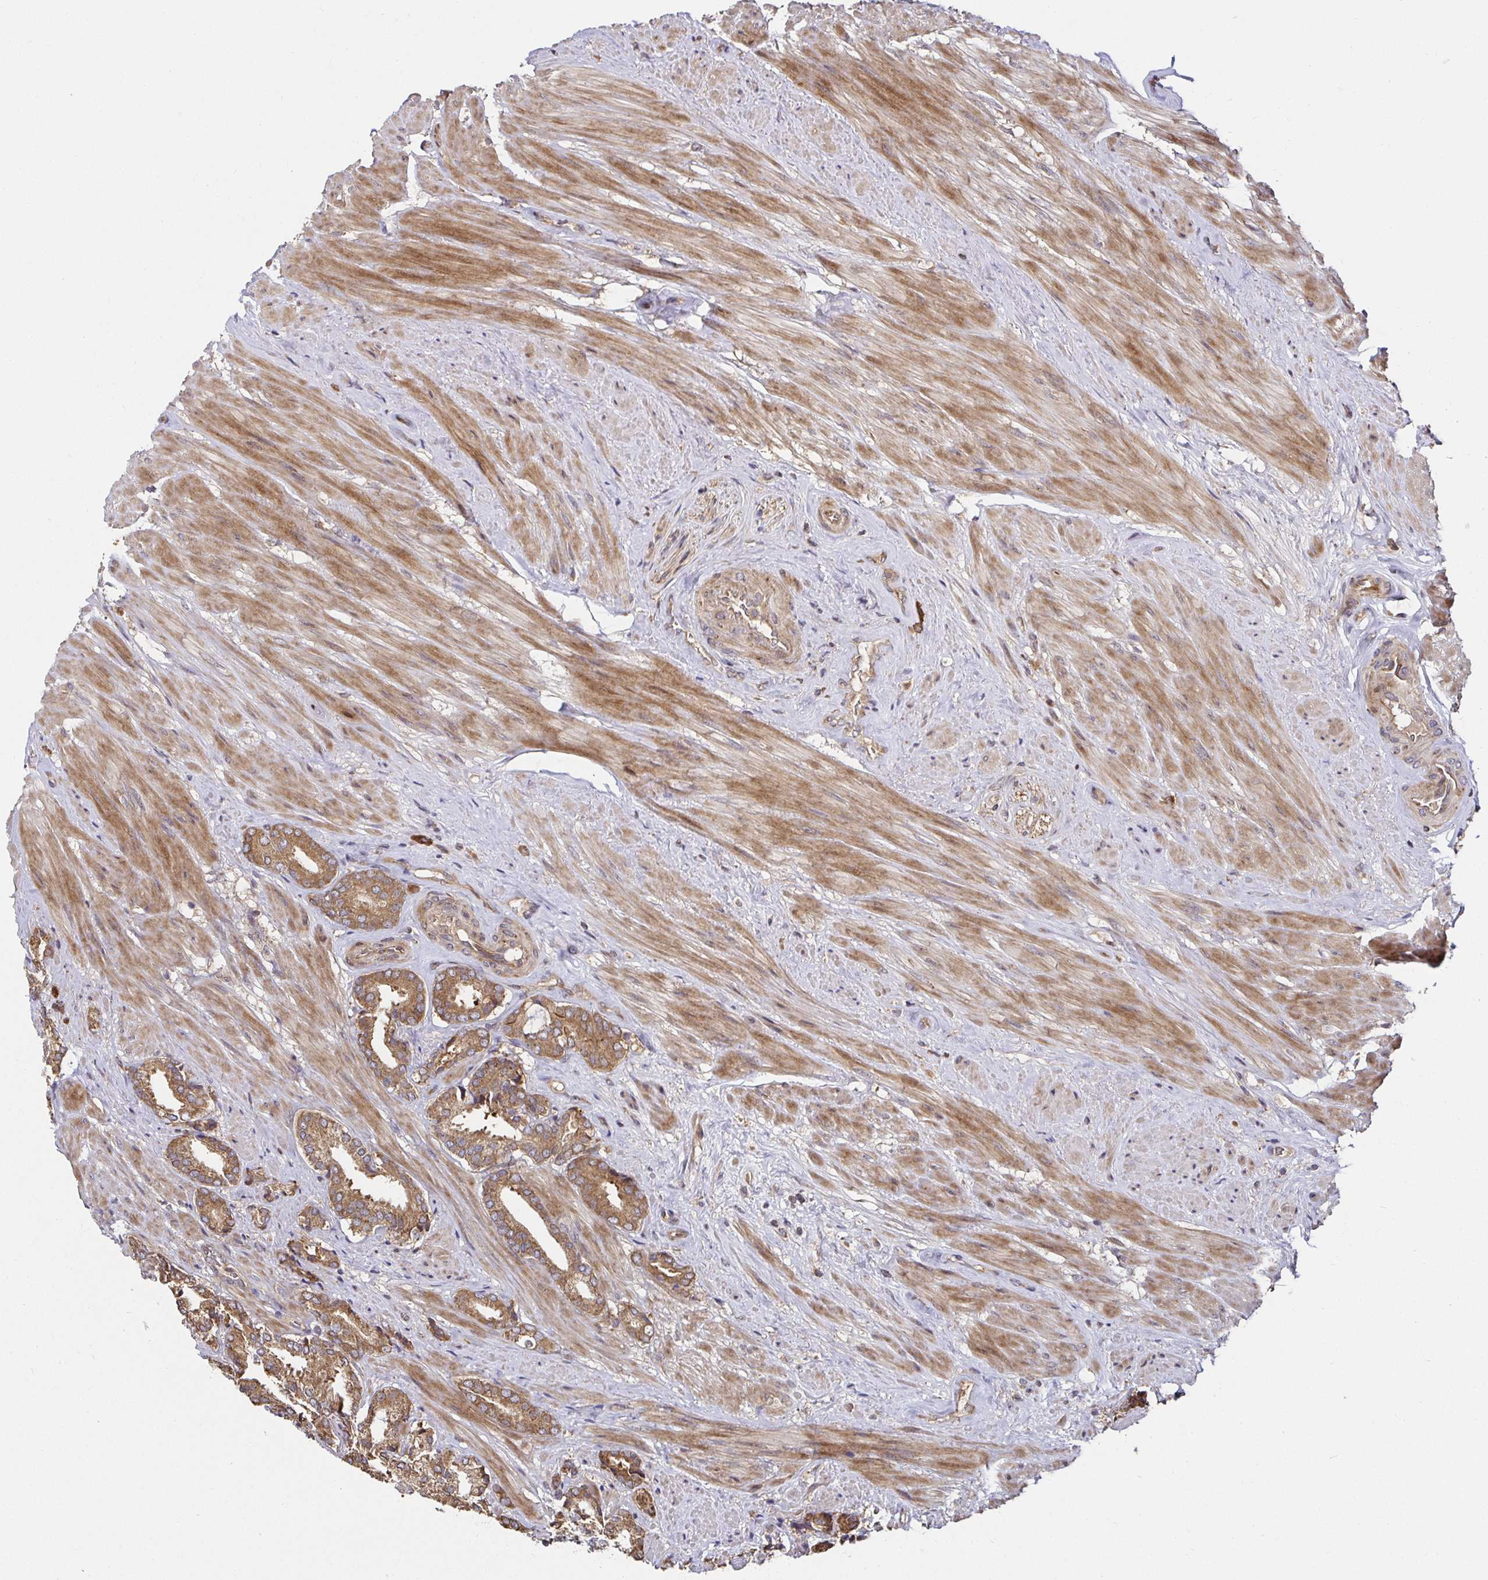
{"staining": {"intensity": "moderate", "quantity": ">75%", "location": "cytoplasmic/membranous"}, "tissue": "prostate cancer", "cell_type": "Tumor cells", "image_type": "cancer", "snomed": [{"axis": "morphology", "description": "Adenocarcinoma, High grade"}, {"axis": "topography", "description": "Prostate"}], "caption": "This histopathology image demonstrates prostate high-grade adenocarcinoma stained with immunohistochemistry (IHC) to label a protein in brown. The cytoplasmic/membranous of tumor cells show moderate positivity for the protein. Nuclei are counter-stained blue.", "gene": "MLST8", "patient": {"sex": "male", "age": 56}}